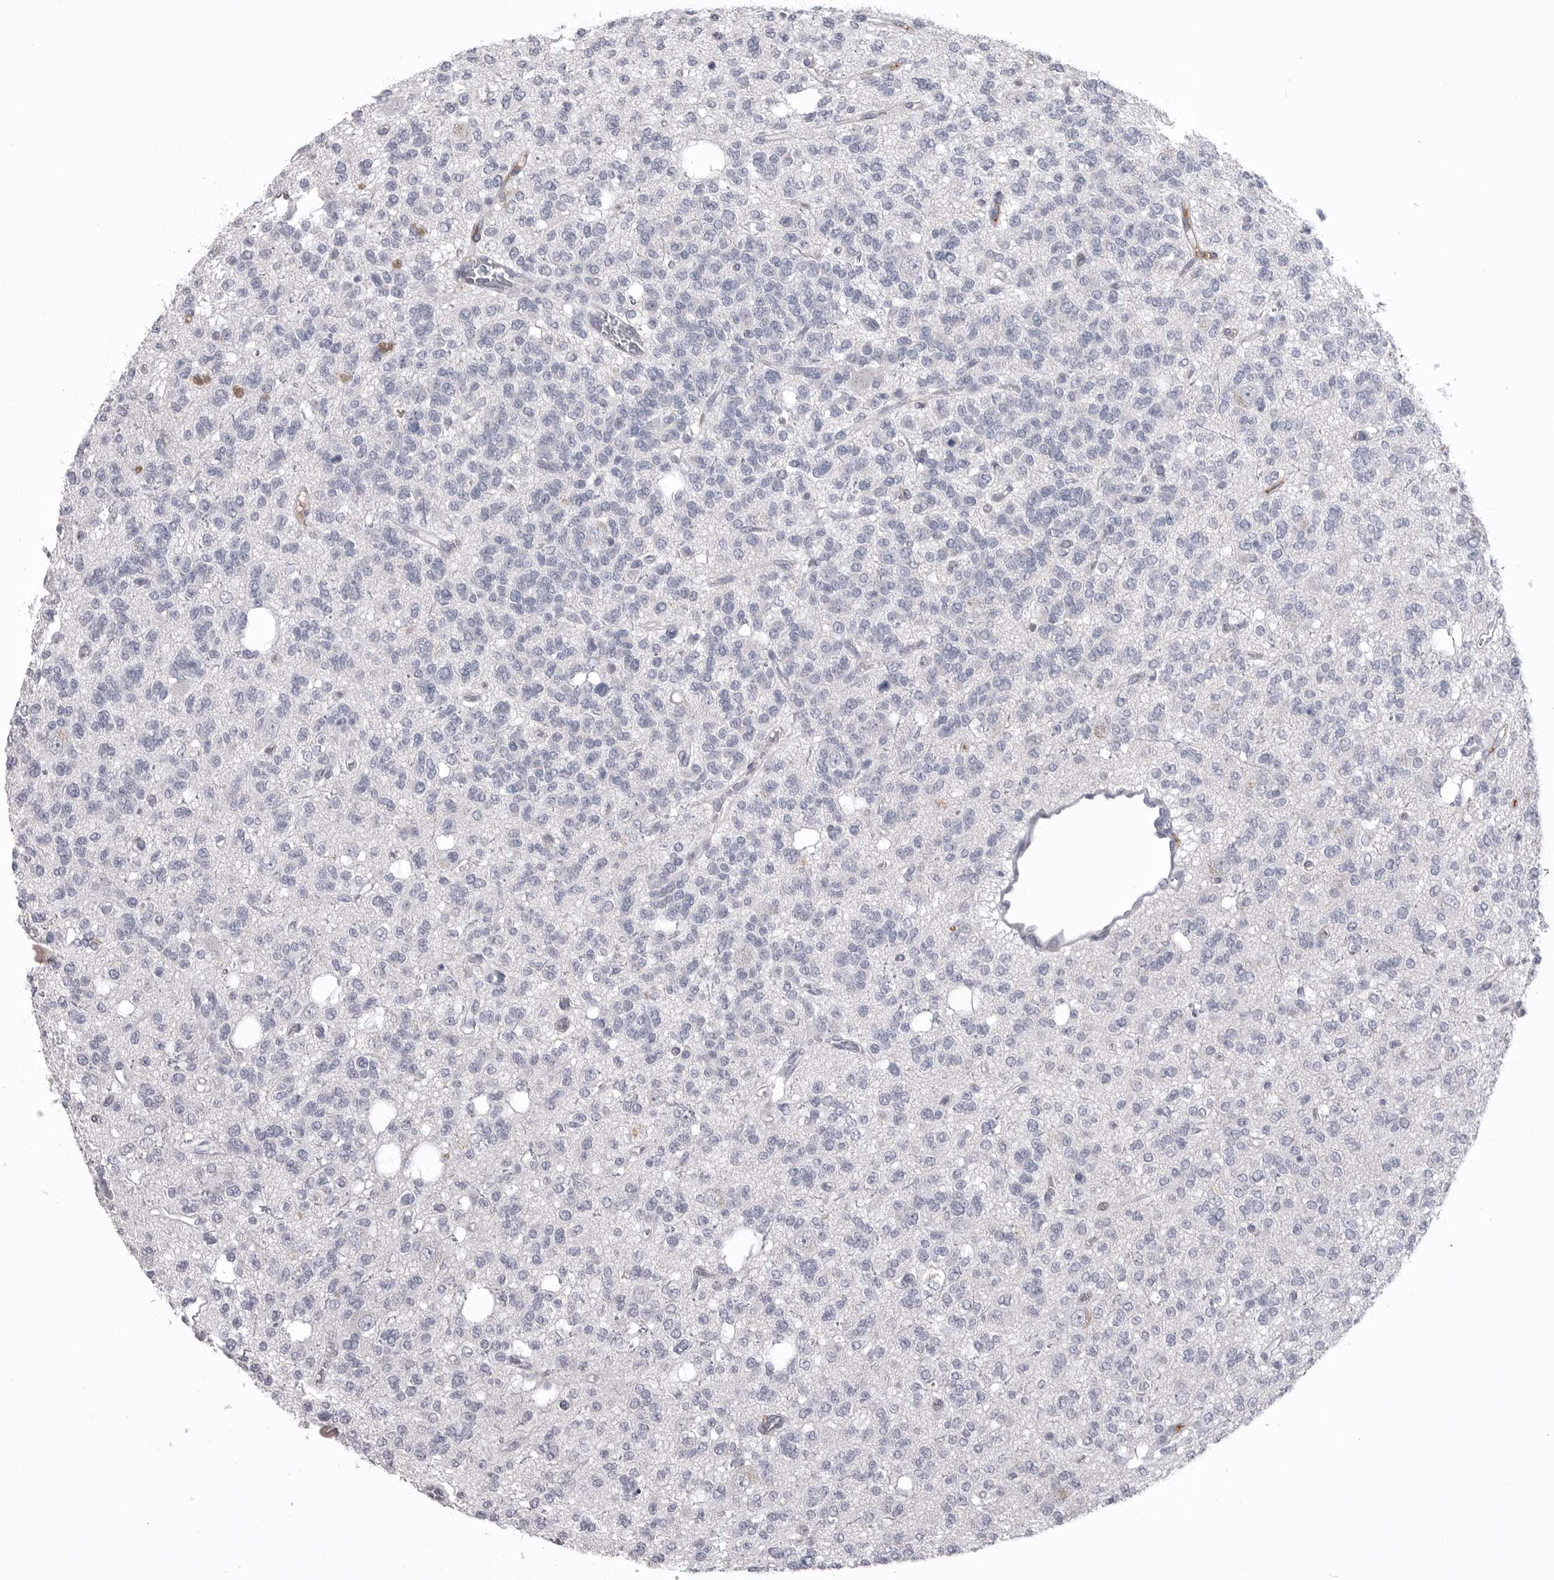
{"staining": {"intensity": "negative", "quantity": "none", "location": "none"}, "tissue": "glioma", "cell_type": "Tumor cells", "image_type": "cancer", "snomed": [{"axis": "morphology", "description": "Glioma, malignant, Low grade"}, {"axis": "topography", "description": "Brain"}], "caption": "An immunohistochemistry micrograph of glioma is shown. There is no staining in tumor cells of glioma.", "gene": "SERPING1", "patient": {"sex": "male", "age": 38}}